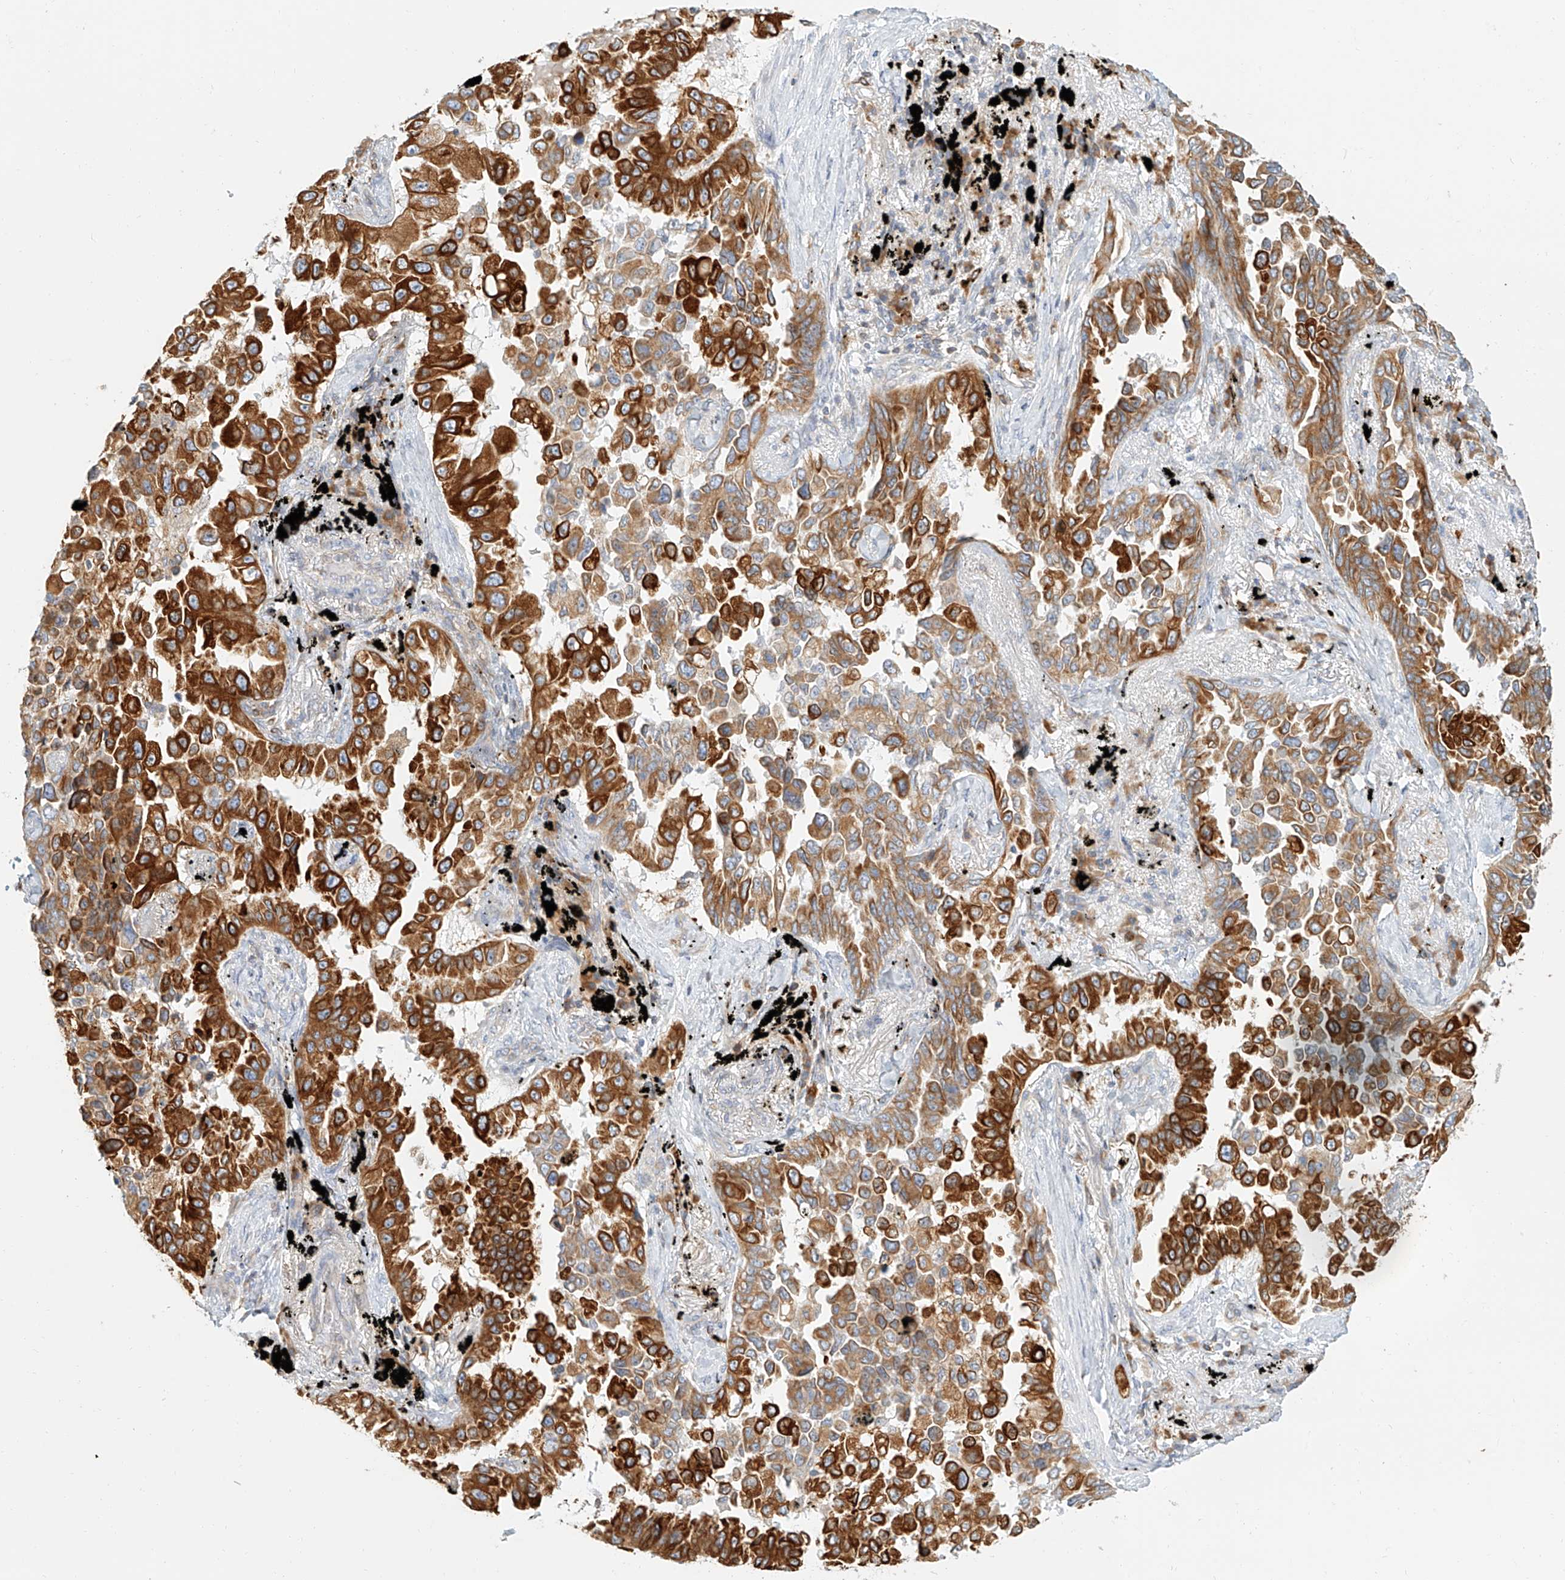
{"staining": {"intensity": "strong", "quantity": ">75%", "location": "cytoplasmic/membranous"}, "tissue": "lung cancer", "cell_type": "Tumor cells", "image_type": "cancer", "snomed": [{"axis": "morphology", "description": "Adenocarcinoma, NOS"}, {"axis": "topography", "description": "Lung"}], "caption": "Immunohistochemistry (IHC) (DAB (3,3'-diaminobenzidine)) staining of lung adenocarcinoma displays strong cytoplasmic/membranous protein staining in approximately >75% of tumor cells. The protein is stained brown, and the nuclei are stained in blue (DAB IHC with brightfield microscopy, high magnification).", "gene": "DHRS7", "patient": {"sex": "female", "age": 67}}